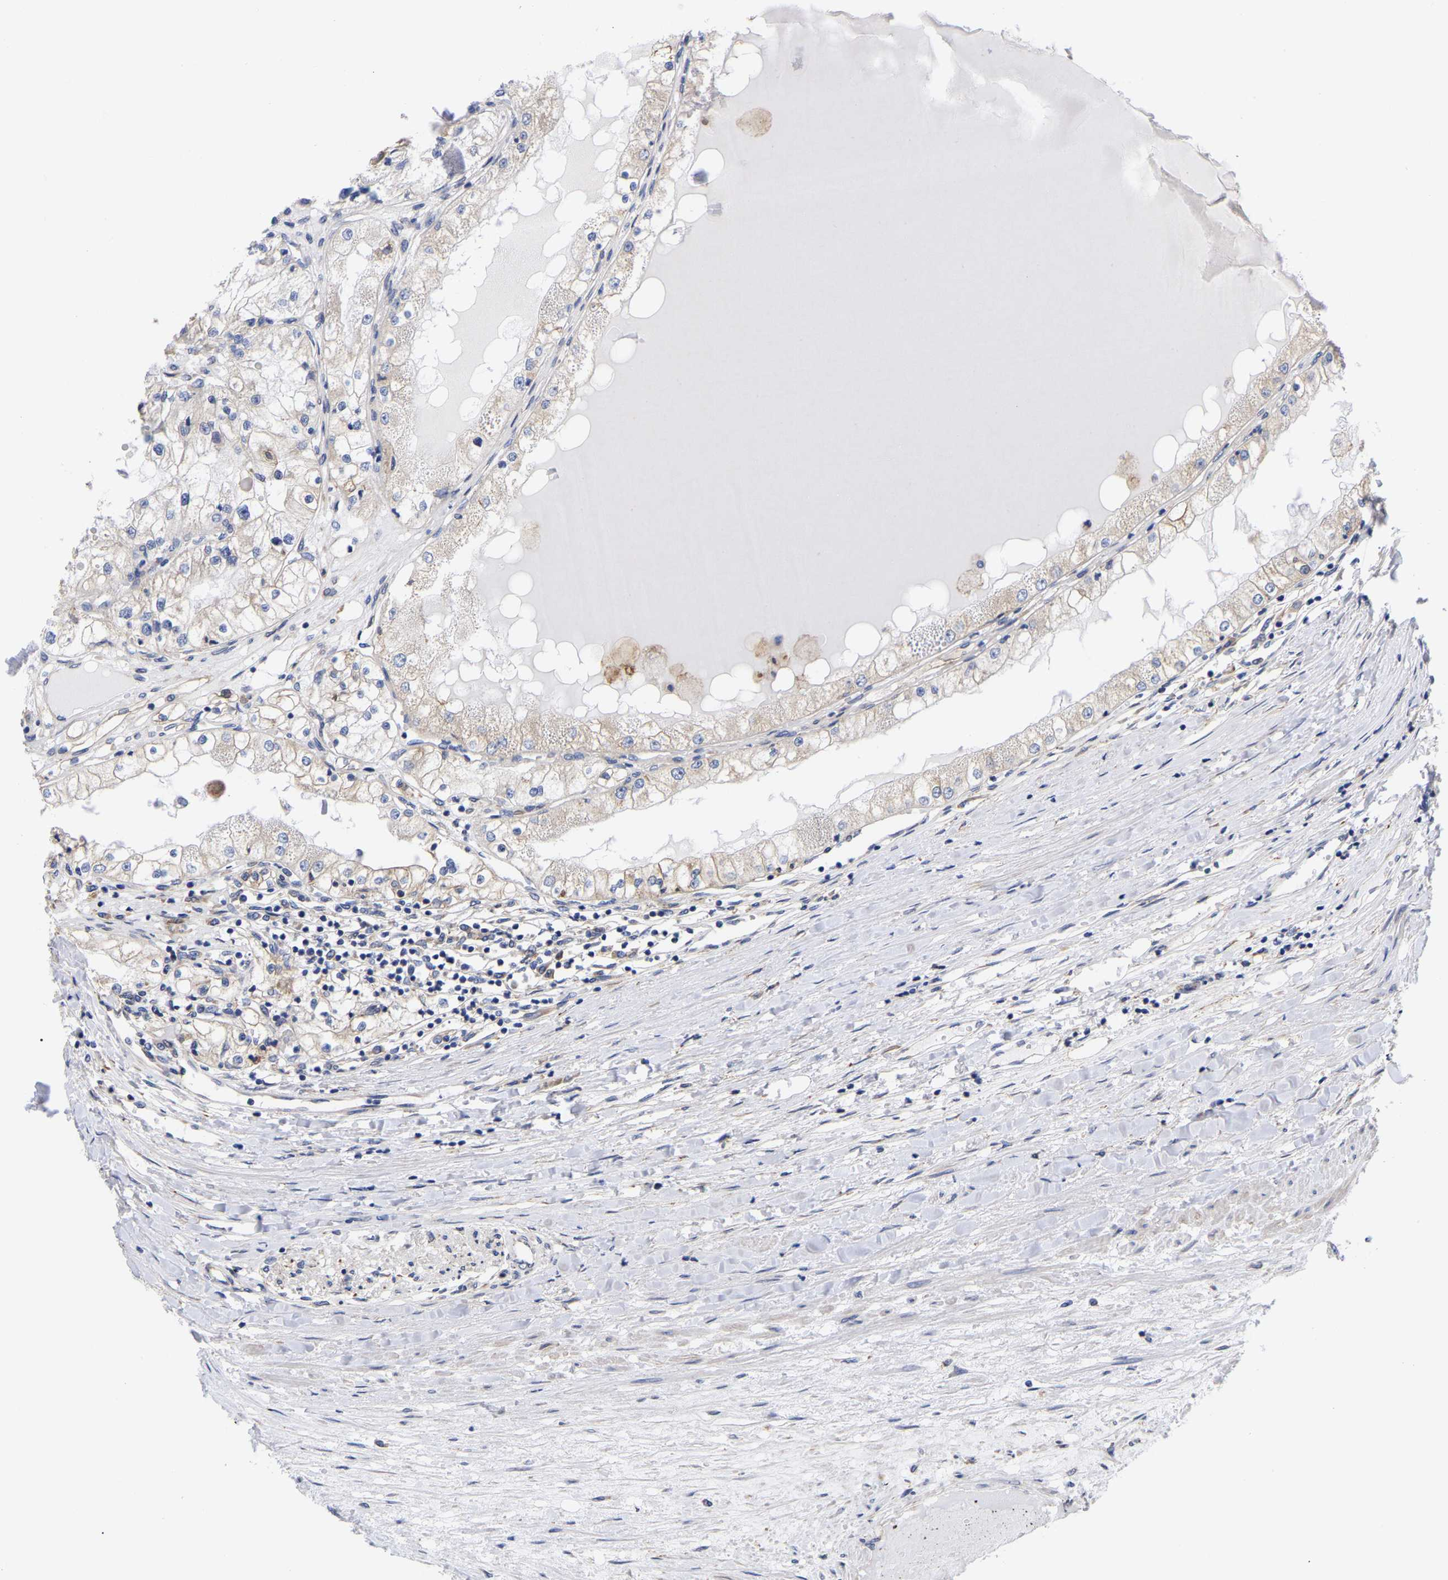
{"staining": {"intensity": "weak", "quantity": "<25%", "location": "cytoplasmic/membranous"}, "tissue": "renal cancer", "cell_type": "Tumor cells", "image_type": "cancer", "snomed": [{"axis": "morphology", "description": "Adenocarcinoma, NOS"}, {"axis": "topography", "description": "Kidney"}], "caption": "IHC histopathology image of neoplastic tissue: renal cancer (adenocarcinoma) stained with DAB (3,3'-diaminobenzidine) exhibits no significant protein staining in tumor cells.", "gene": "CFAP298", "patient": {"sex": "male", "age": 68}}